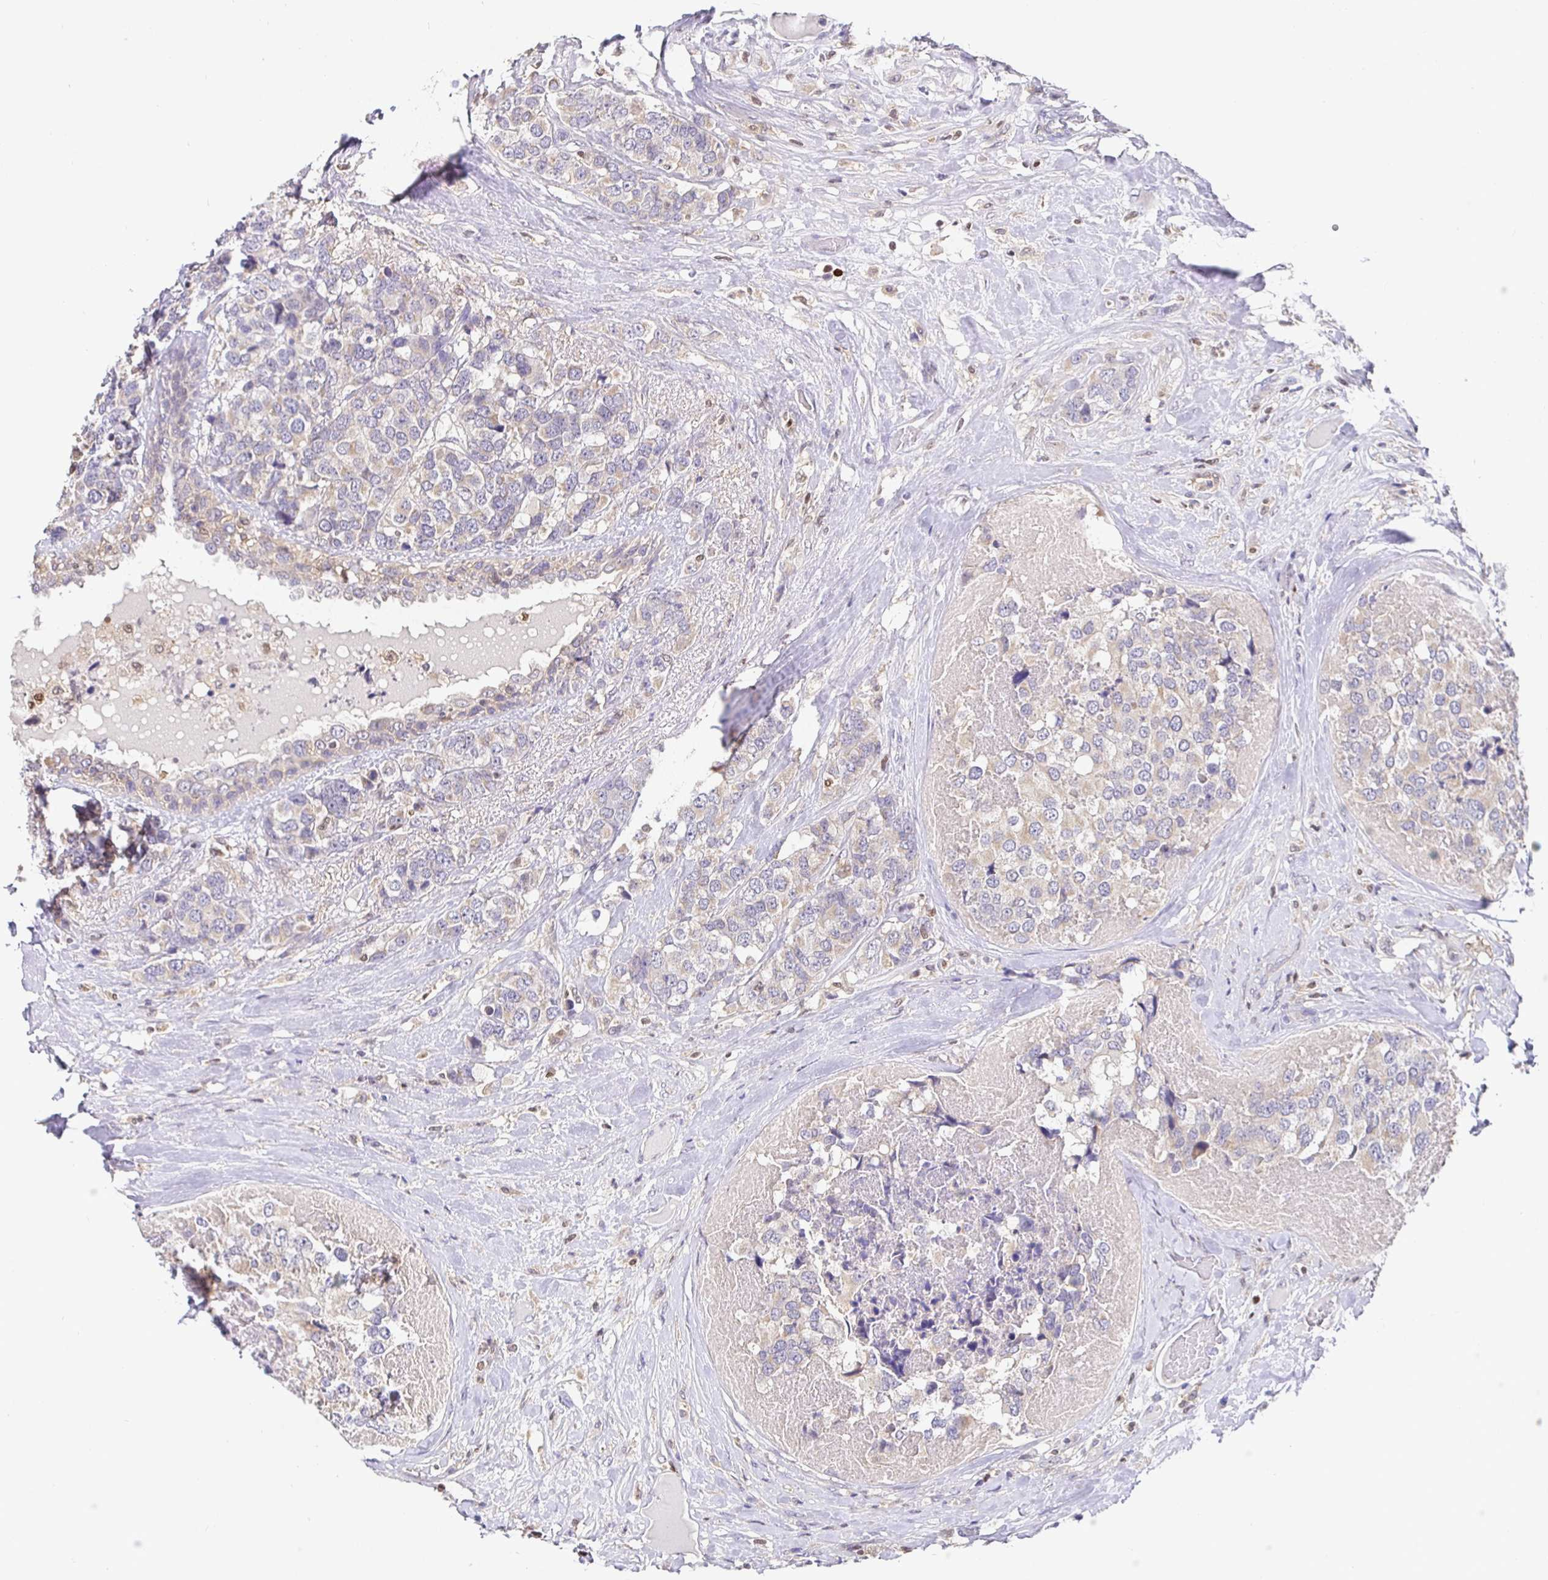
{"staining": {"intensity": "weak", "quantity": "25%-75%", "location": "cytoplasmic/membranous"}, "tissue": "breast cancer", "cell_type": "Tumor cells", "image_type": "cancer", "snomed": [{"axis": "morphology", "description": "Lobular carcinoma"}, {"axis": "topography", "description": "Breast"}], "caption": "Immunohistochemical staining of breast cancer shows low levels of weak cytoplasmic/membranous protein staining in about 25%-75% of tumor cells. (Stains: DAB in brown, nuclei in blue, Microscopy: brightfield microscopy at high magnification).", "gene": "SATB1", "patient": {"sex": "female", "age": 59}}